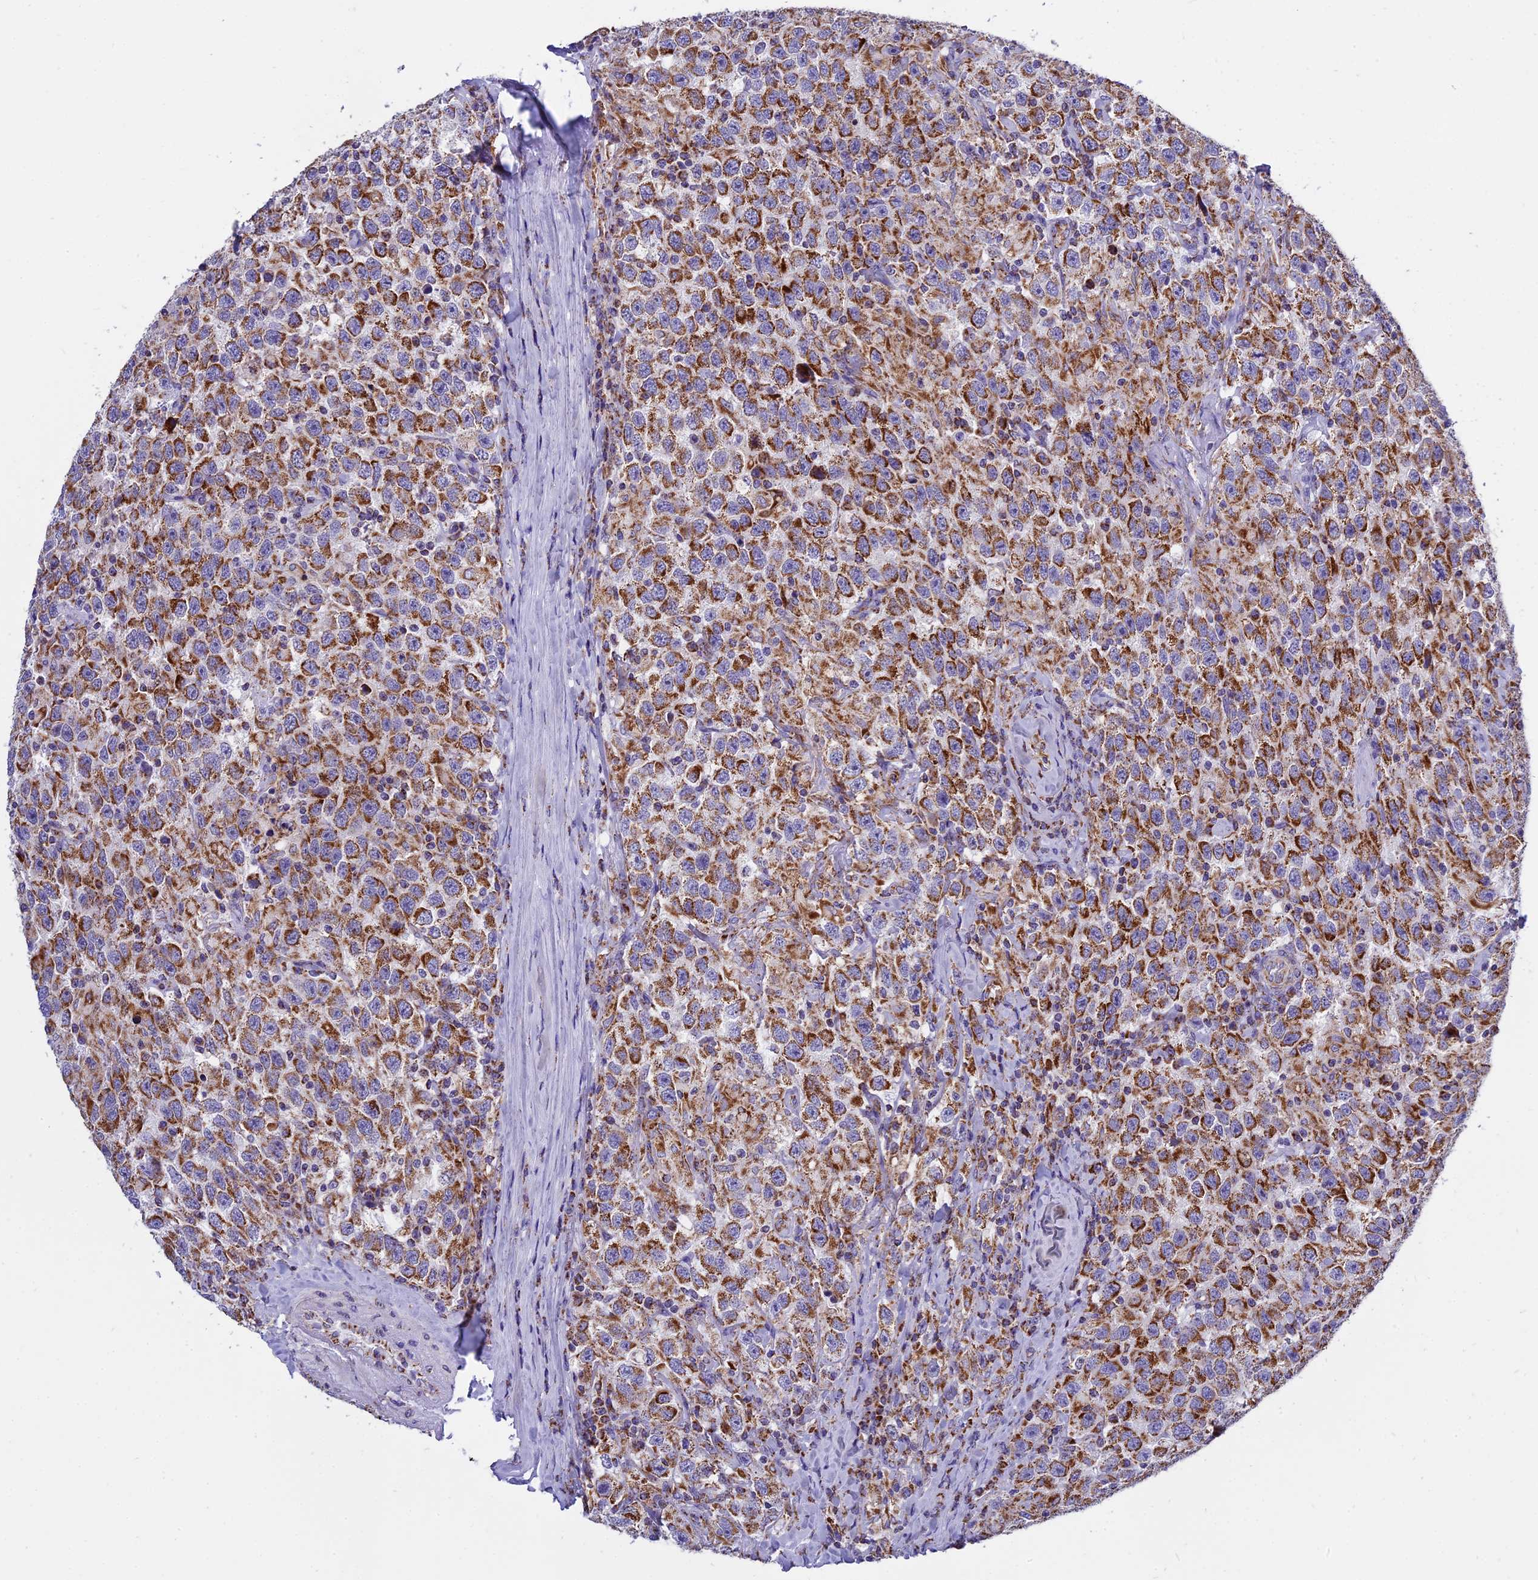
{"staining": {"intensity": "strong", "quantity": ">75%", "location": "cytoplasmic/membranous"}, "tissue": "testis cancer", "cell_type": "Tumor cells", "image_type": "cancer", "snomed": [{"axis": "morphology", "description": "Seminoma, NOS"}, {"axis": "topography", "description": "Testis"}], "caption": "This histopathology image displays testis cancer stained with immunohistochemistry (IHC) to label a protein in brown. The cytoplasmic/membranous of tumor cells show strong positivity for the protein. Nuclei are counter-stained blue.", "gene": "MRPS34", "patient": {"sex": "male", "age": 41}}